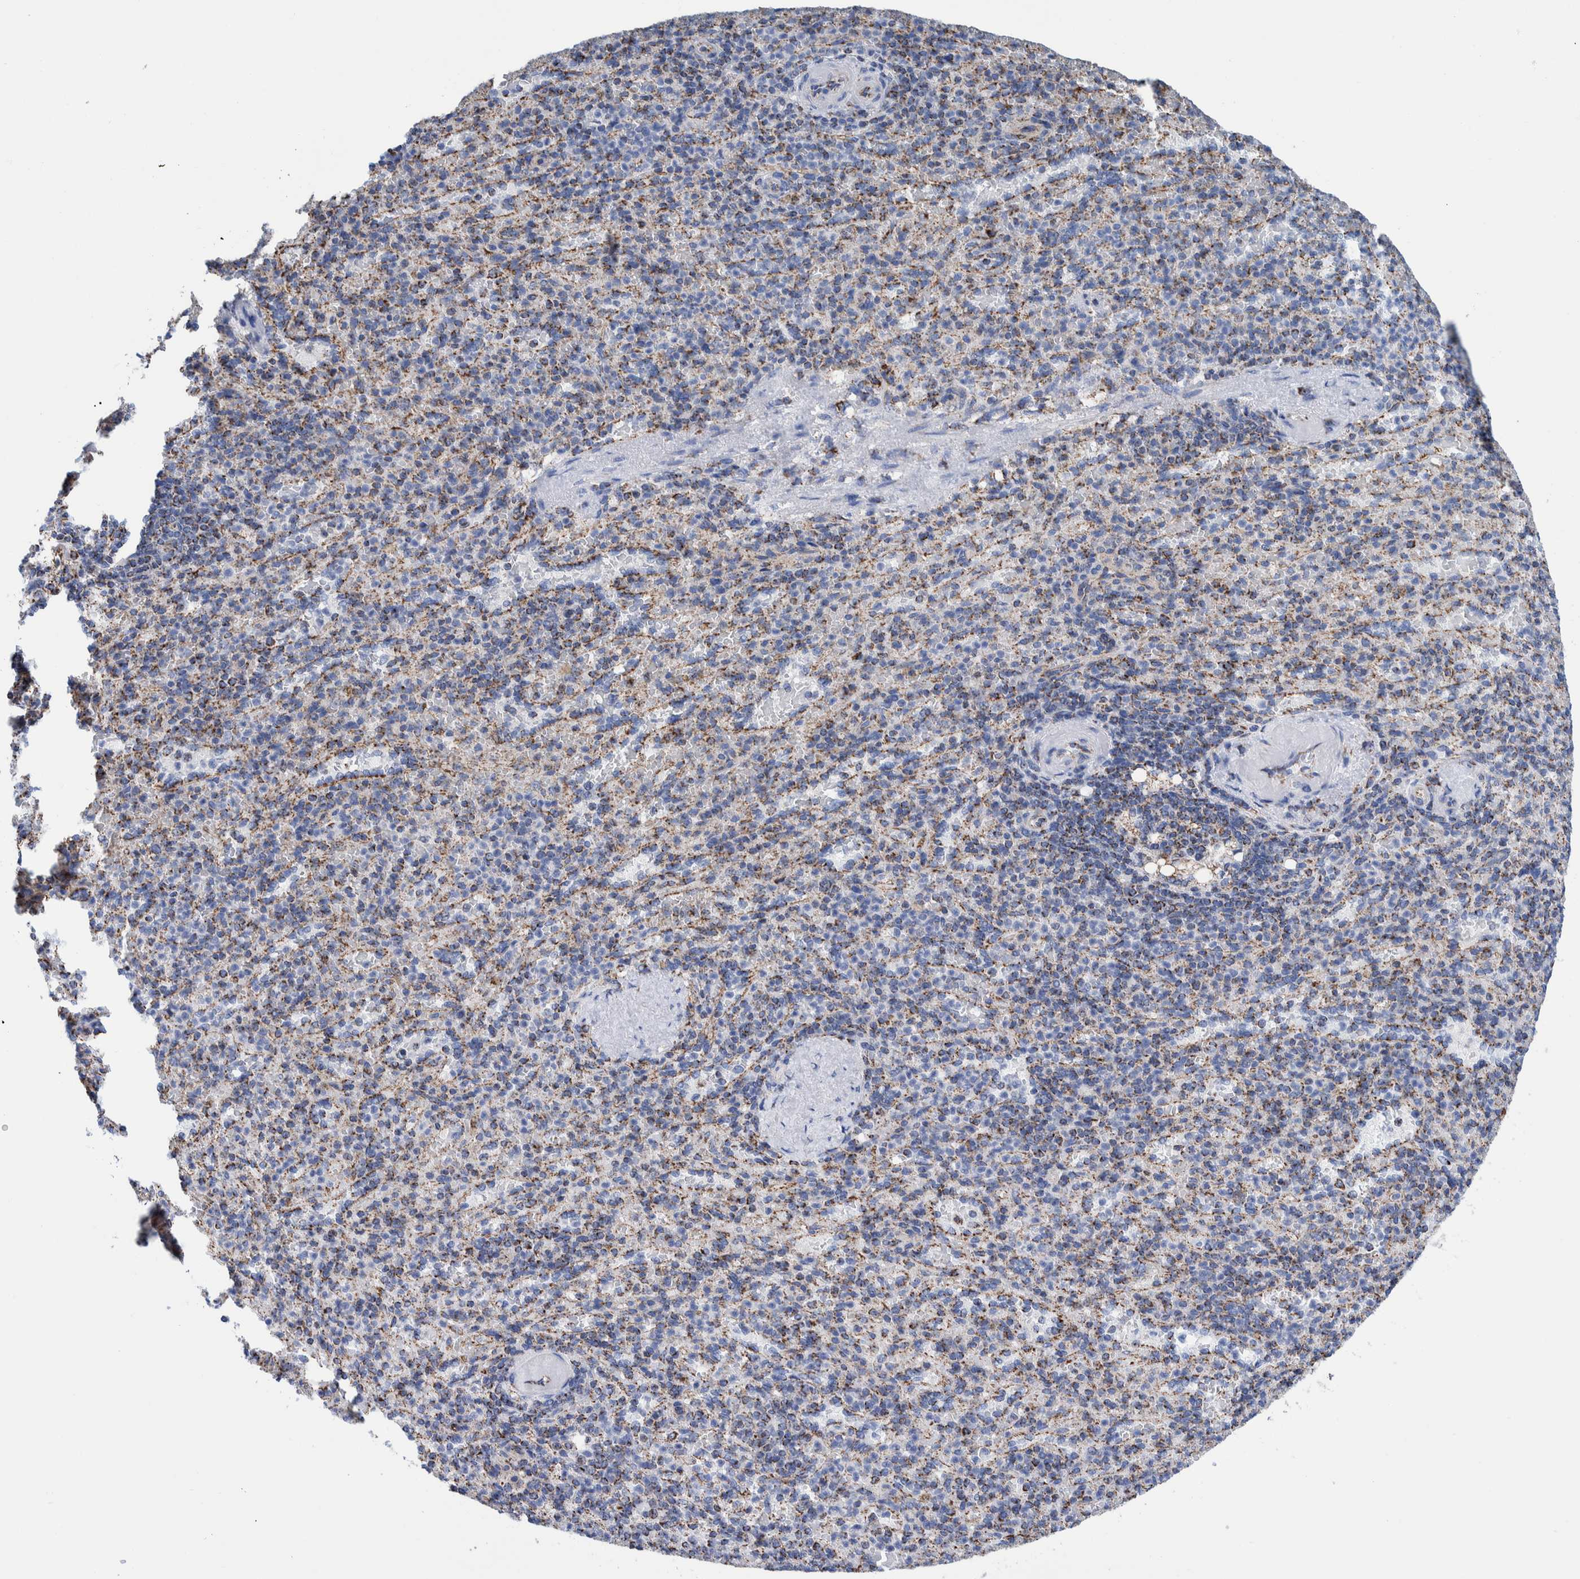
{"staining": {"intensity": "weak", "quantity": "25%-75%", "location": "cytoplasmic/membranous"}, "tissue": "spleen", "cell_type": "Cells in red pulp", "image_type": "normal", "snomed": [{"axis": "morphology", "description": "Normal tissue, NOS"}, {"axis": "topography", "description": "Spleen"}], "caption": "Brown immunohistochemical staining in normal spleen displays weak cytoplasmic/membranous staining in about 25%-75% of cells in red pulp.", "gene": "DECR1", "patient": {"sex": "female", "age": 74}}